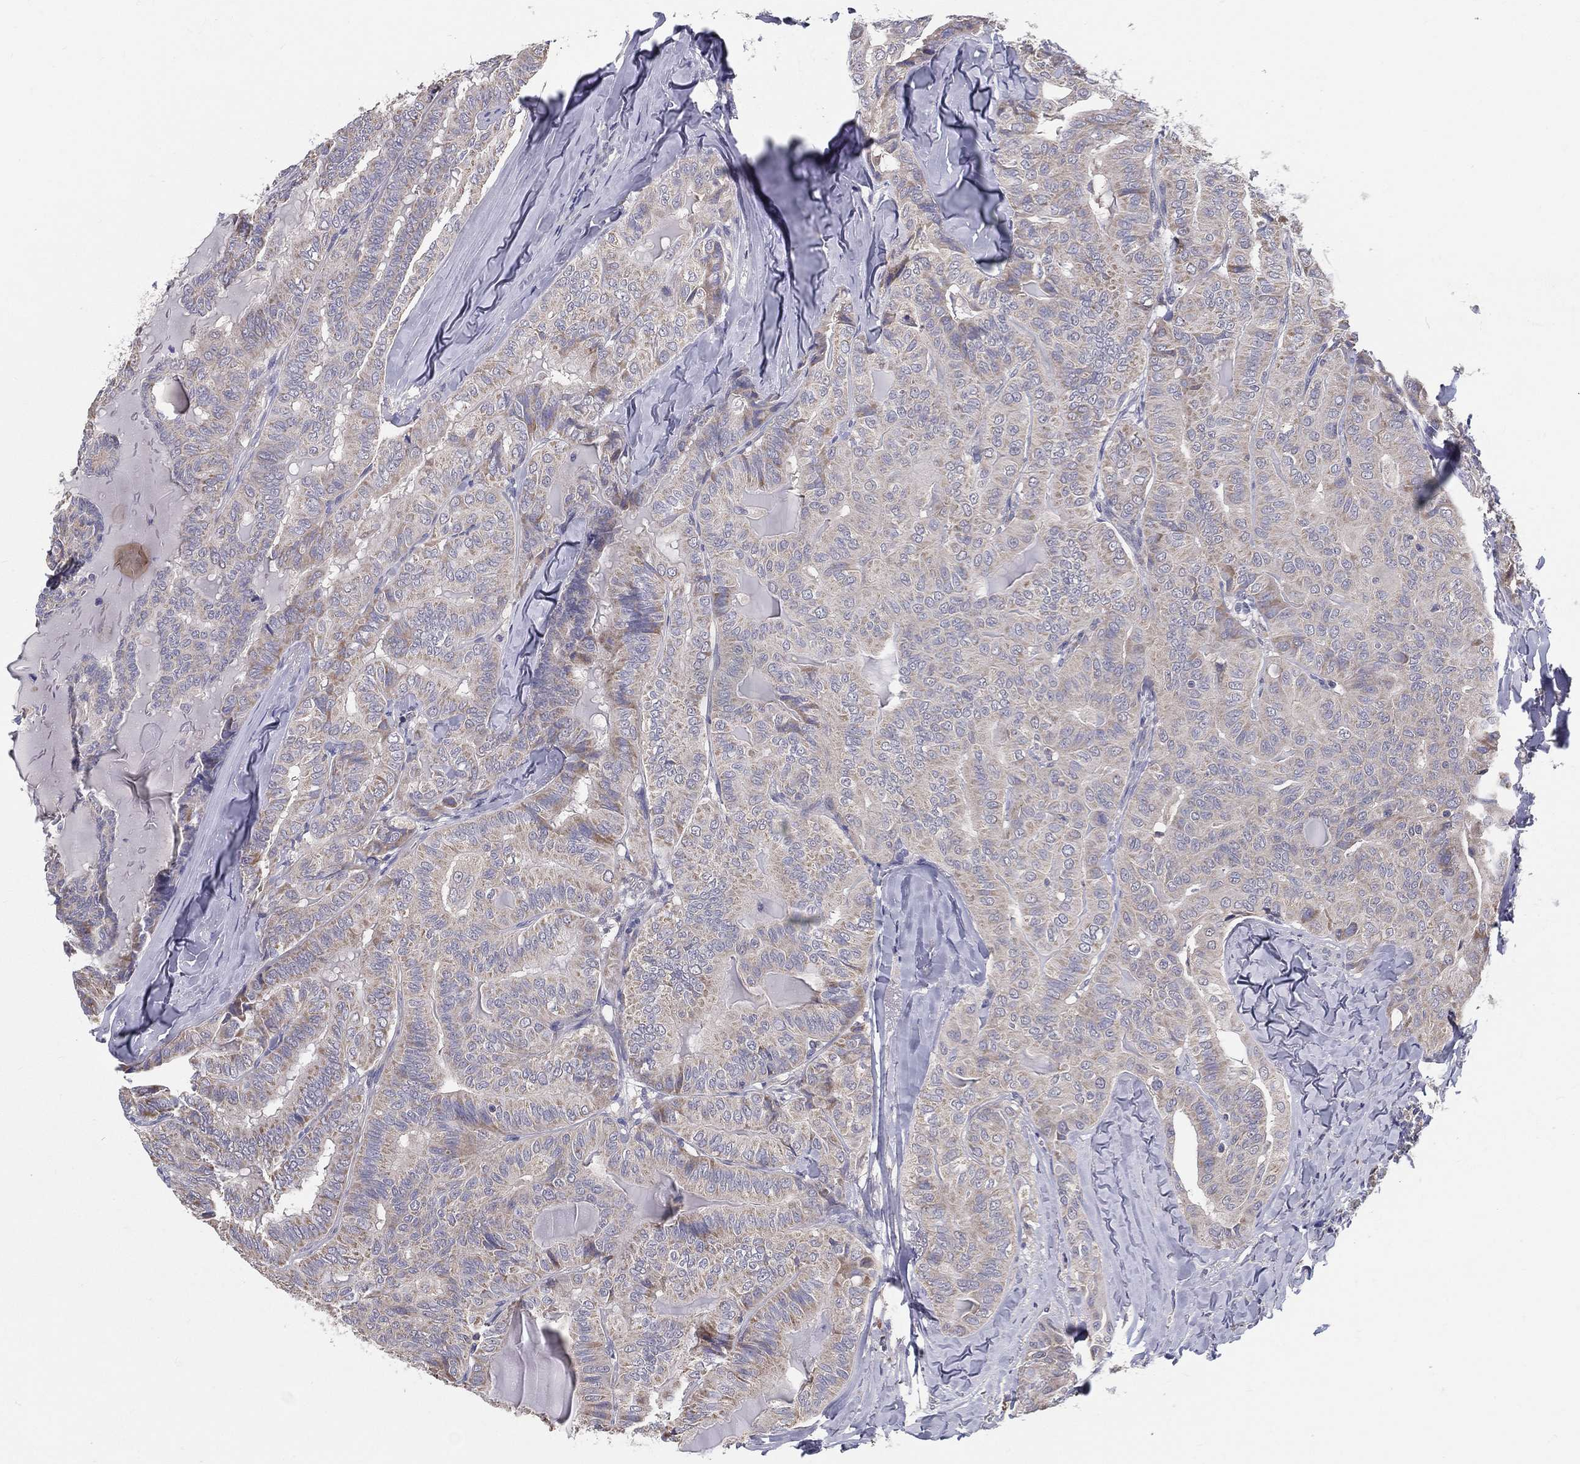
{"staining": {"intensity": "moderate", "quantity": "<25%", "location": "cytoplasmic/membranous"}, "tissue": "thyroid cancer", "cell_type": "Tumor cells", "image_type": "cancer", "snomed": [{"axis": "morphology", "description": "Papillary adenocarcinoma, NOS"}, {"axis": "topography", "description": "Thyroid gland"}], "caption": "Immunohistochemical staining of thyroid cancer demonstrates low levels of moderate cytoplasmic/membranous protein positivity in about <25% of tumor cells. (brown staining indicates protein expression, while blue staining denotes nuclei).", "gene": "PCSK1", "patient": {"sex": "female", "age": 68}}